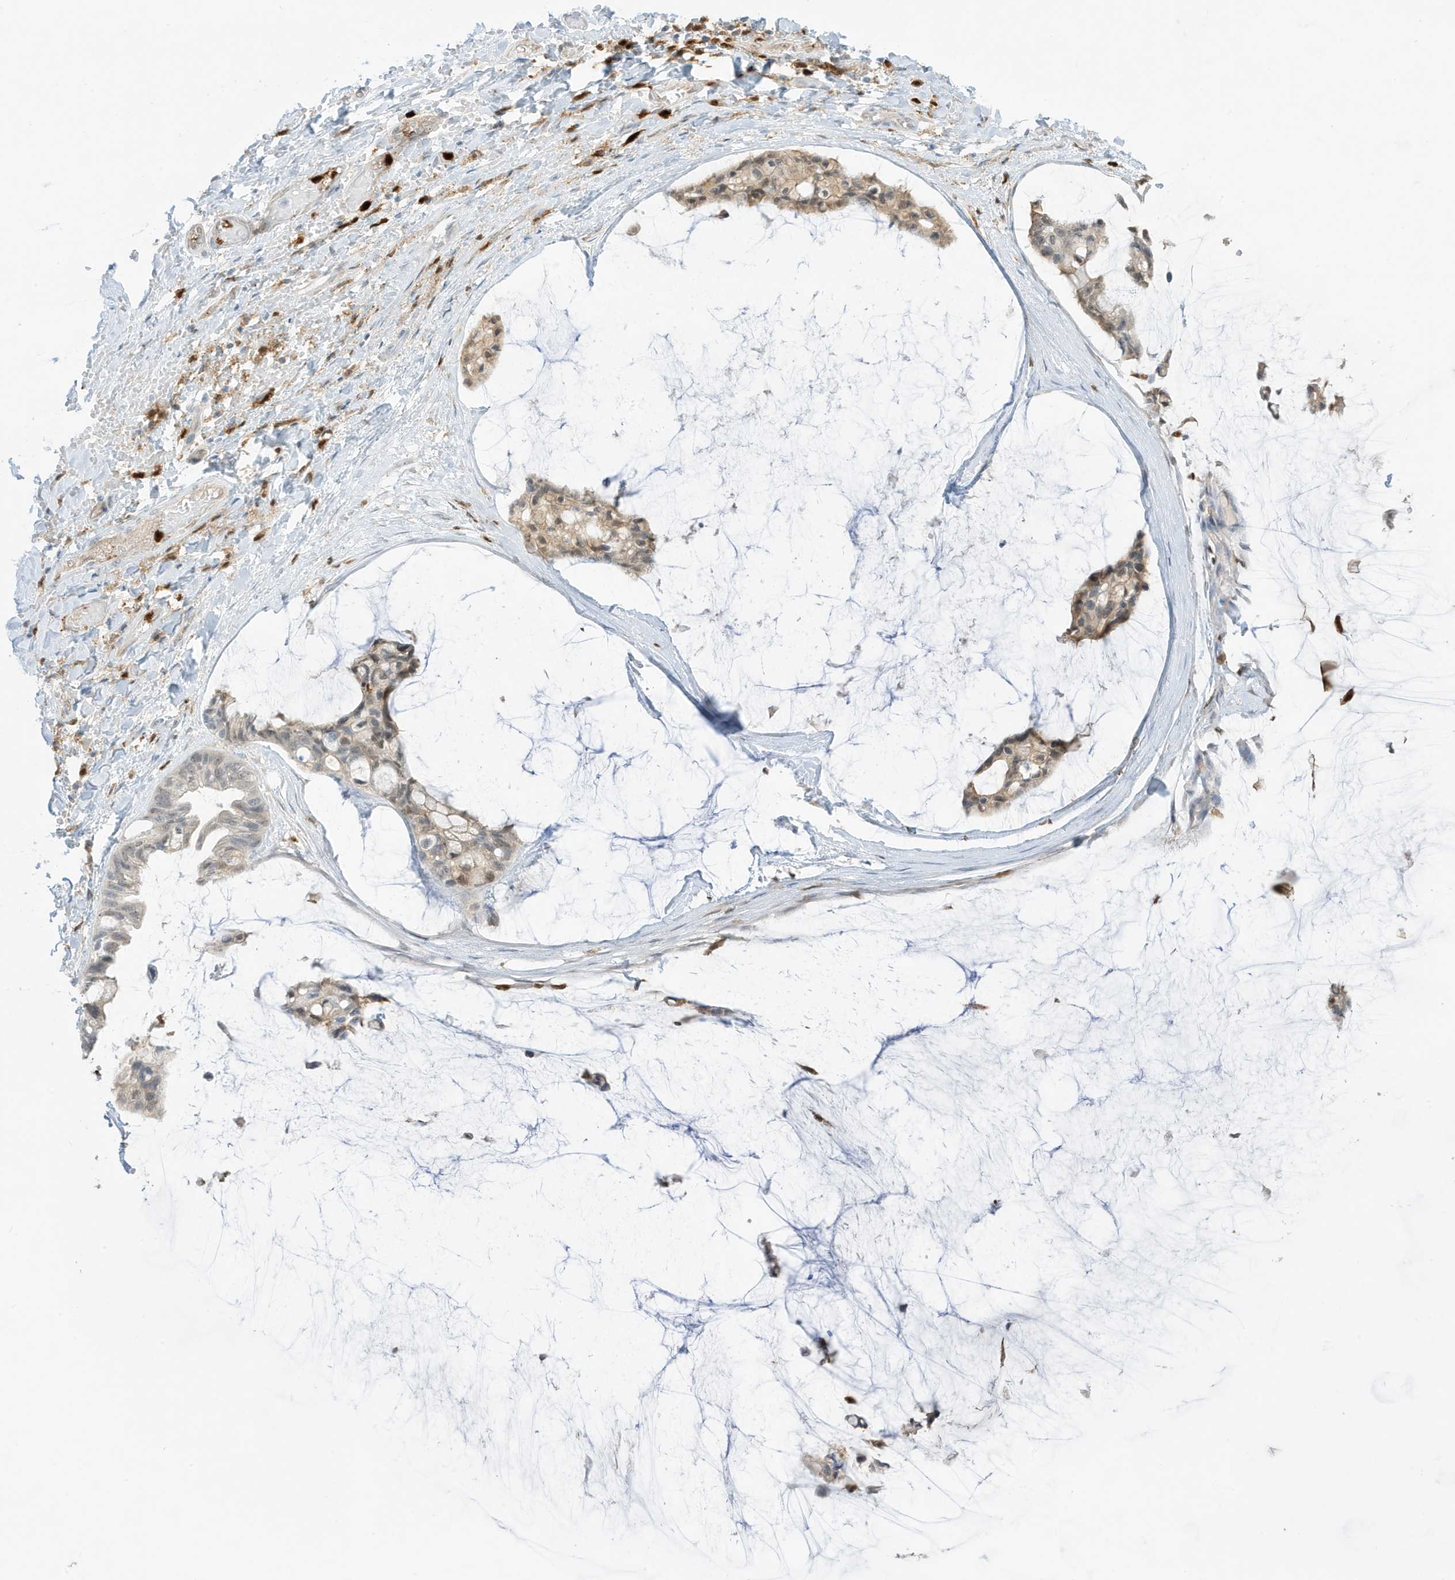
{"staining": {"intensity": "weak", "quantity": "<25%", "location": "nuclear"}, "tissue": "ovarian cancer", "cell_type": "Tumor cells", "image_type": "cancer", "snomed": [{"axis": "morphology", "description": "Cystadenocarcinoma, mucinous, NOS"}, {"axis": "topography", "description": "Ovary"}], "caption": "Immunohistochemical staining of human ovarian mucinous cystadenocarcinoma exhibits no significant staining in tumor cells.", "gene": "GCA", "patient": {"sex": "female", "age": 39}}